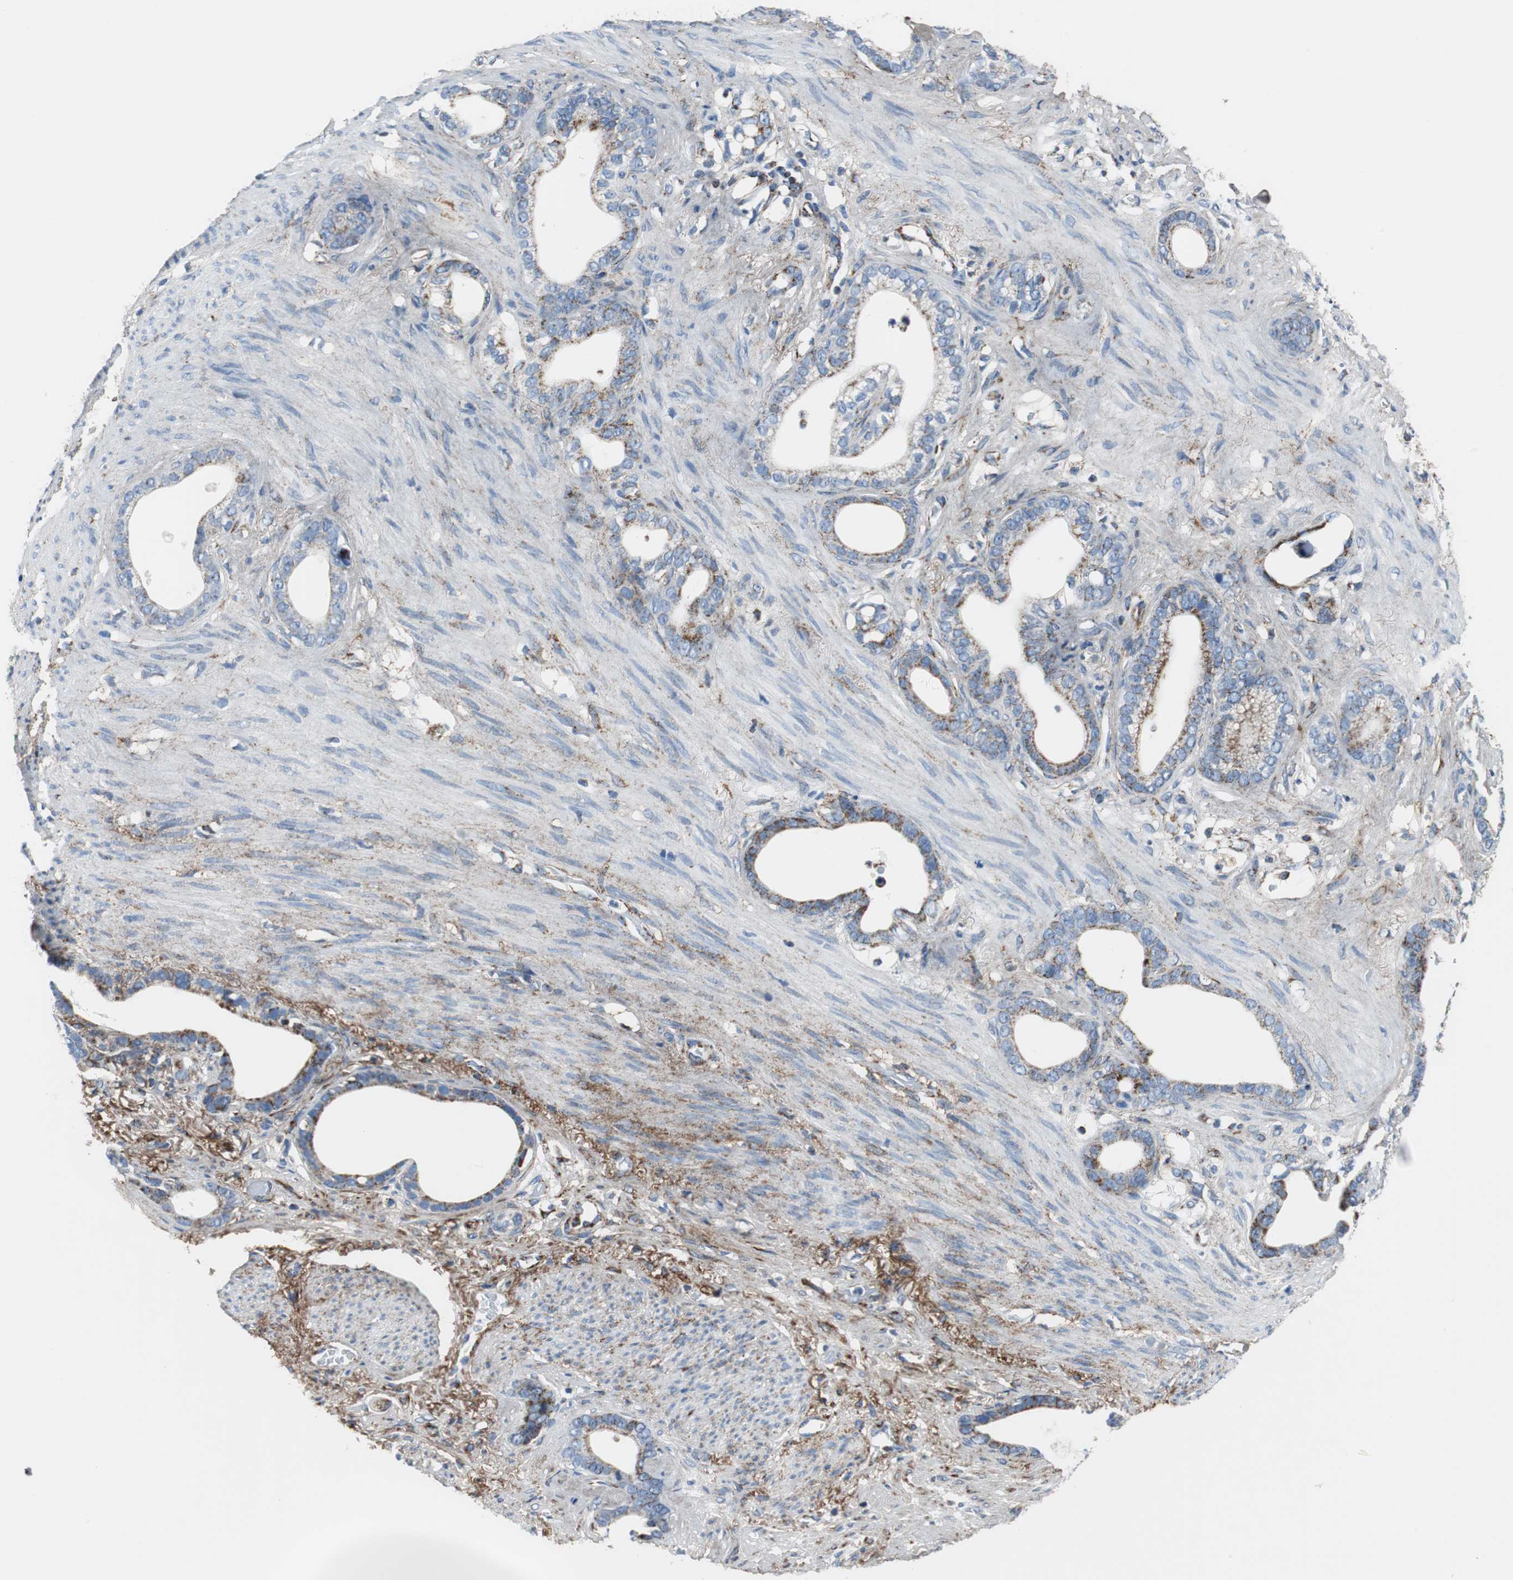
{"staining": {"intensity": "strong", "quantity": "<25%", "location": "cytoplasmic/membranous"}, "tissue": "stomach cancer", "cell_type": "Tumor cells", "image_type": "cancer", "snomed": [{"axis": "morphology", "description": "Adenocarcinoma, NOS"}, {"axis": "topography", "description": "Stomach"}], "caption": "This is an image of IHC staining of stomach cancer (adenocarcinoma), which shows strong positivity in the cytoplasmic/membranous of tumor cells.", "gene": "C1QTNF7", "patient": {"sex": "female", "age": 75}}